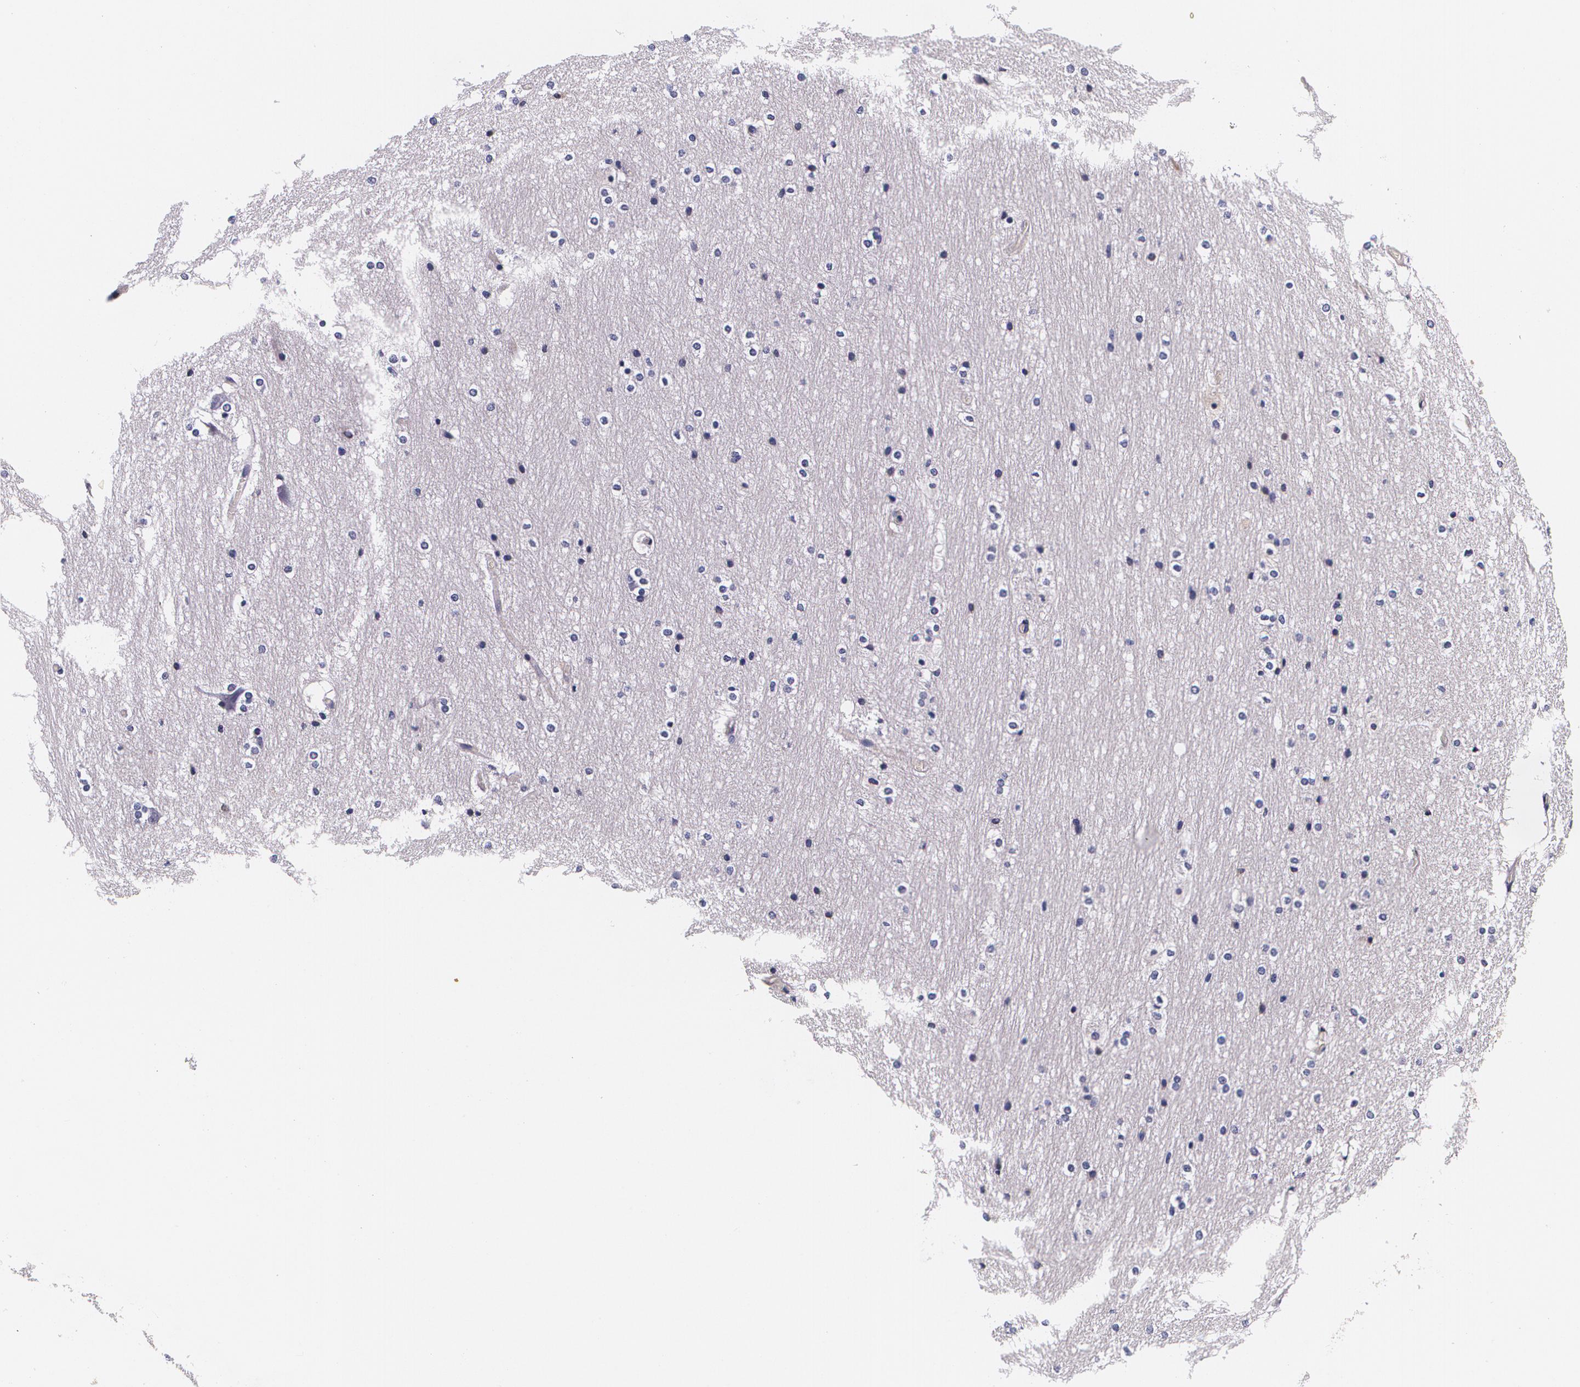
{"staining": {"intensity": "negative", "quantity": "none", "location": "none"}, "tissue": "hippocampus", "cell_type": "Glial cells", "image_type": "normal", "snomed": [{"axis": "morphology", "description": "Normal tissue, NOS"}, {"axis": "topography", "description": "Hippocampus"}], "caption": "High power microscopy histopathology image of an IHC photomicrograph of benign hippocampus, revealing no significant expression in glial cells.", "gene": "TTR", "patient": {"sex": "female", "age": 19}}